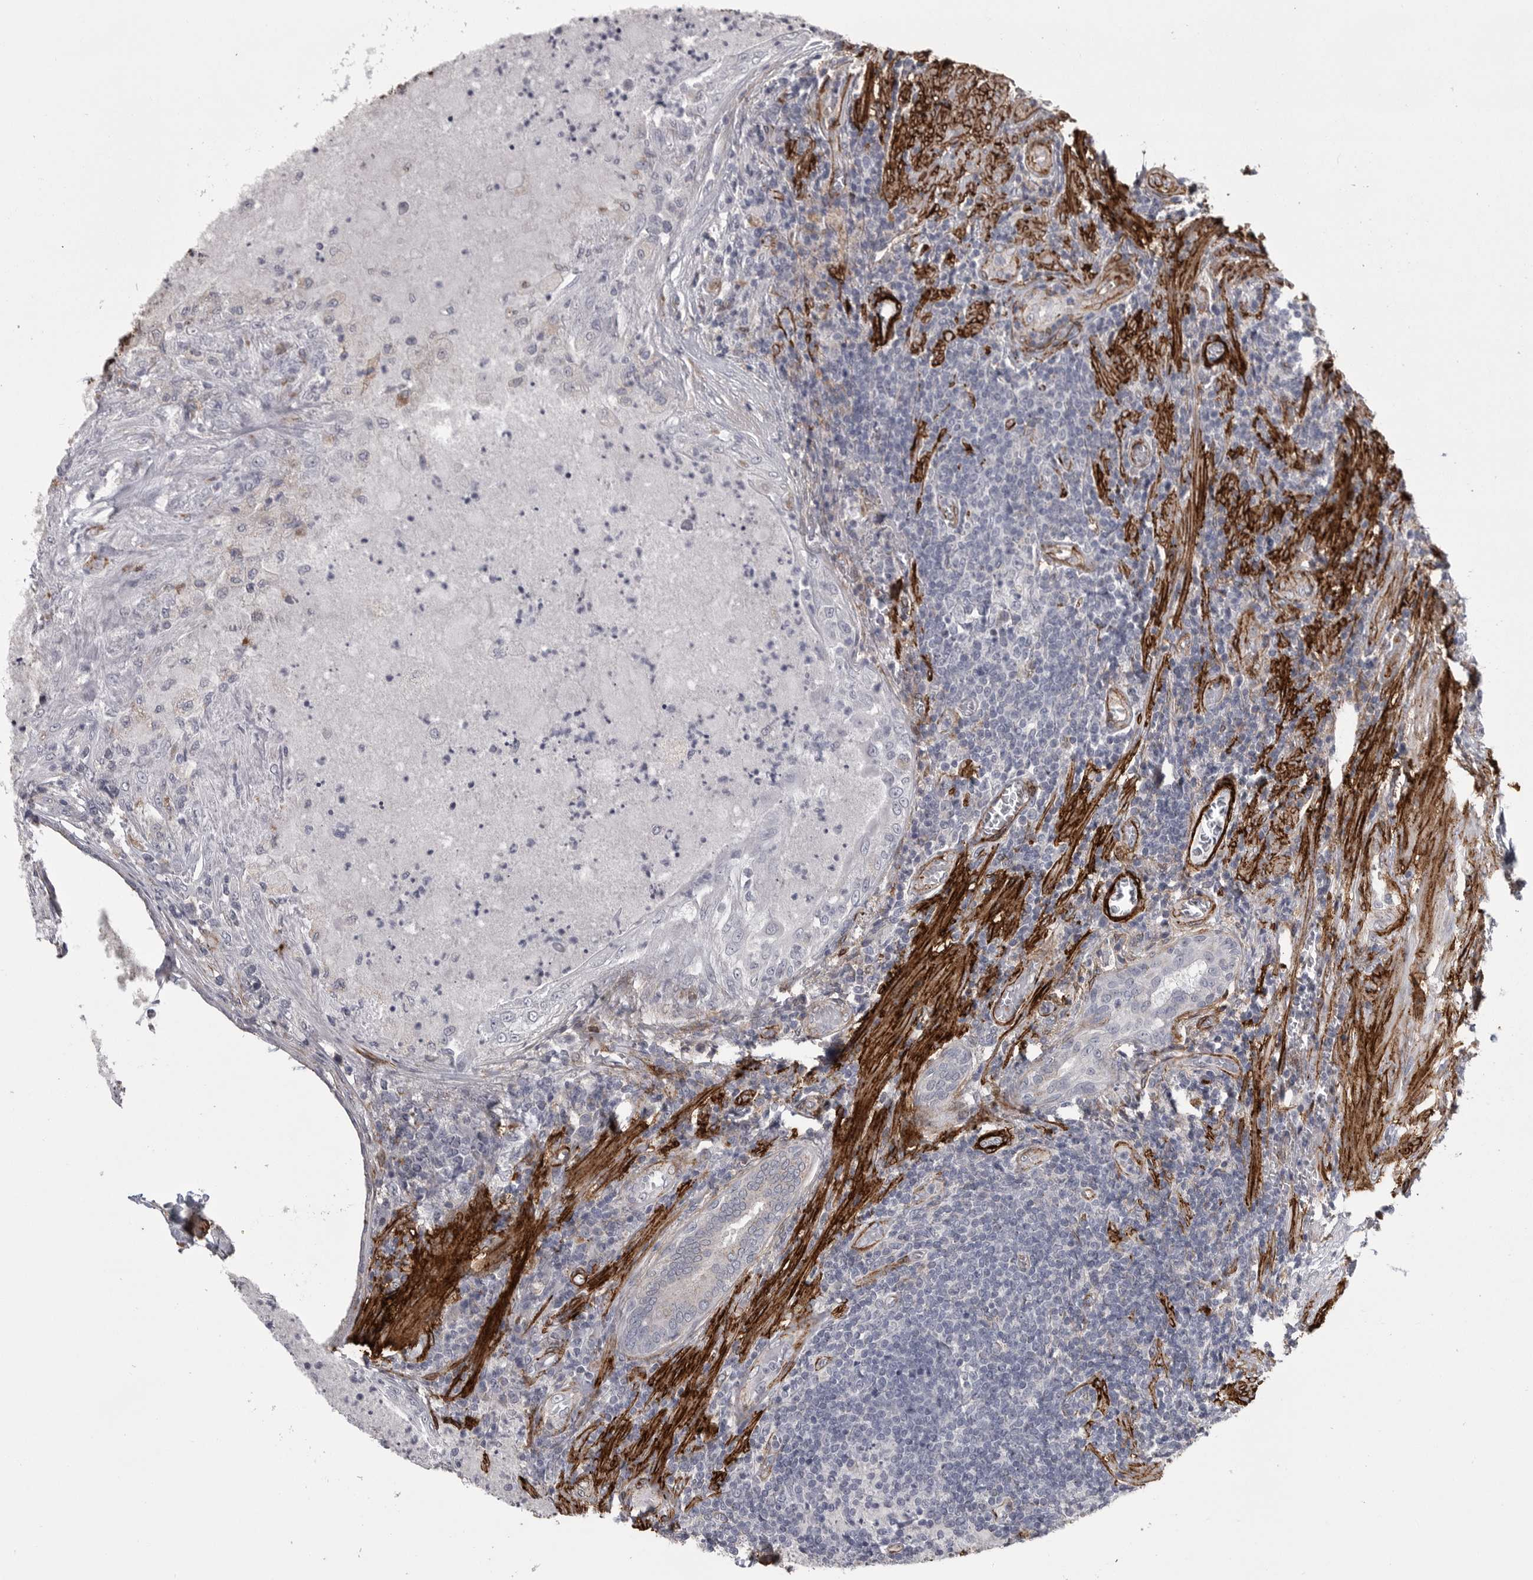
{"staining": {"intensity": "moderate", "quantity": "<25%", "location": "cytoplasmic/membranous"}, "tissue": "prostate", "cell_type": "Glandular cells", "image_type": "normal", "snomed": [{"axis": "morphology", "description": "Normal tissue, NOS"}, {"axis": "topography", "description": "Prostate"}], "caption": "Immunohistochemistry (IHC) micrograph of unremarkable prostate stained for a protein (brown), which displays low levels of moderate cytoplasmic/membranous staining in about <25% of glandular cells.", "gene": "AOC3", "patient": {"sex": "male", "age": 76}}